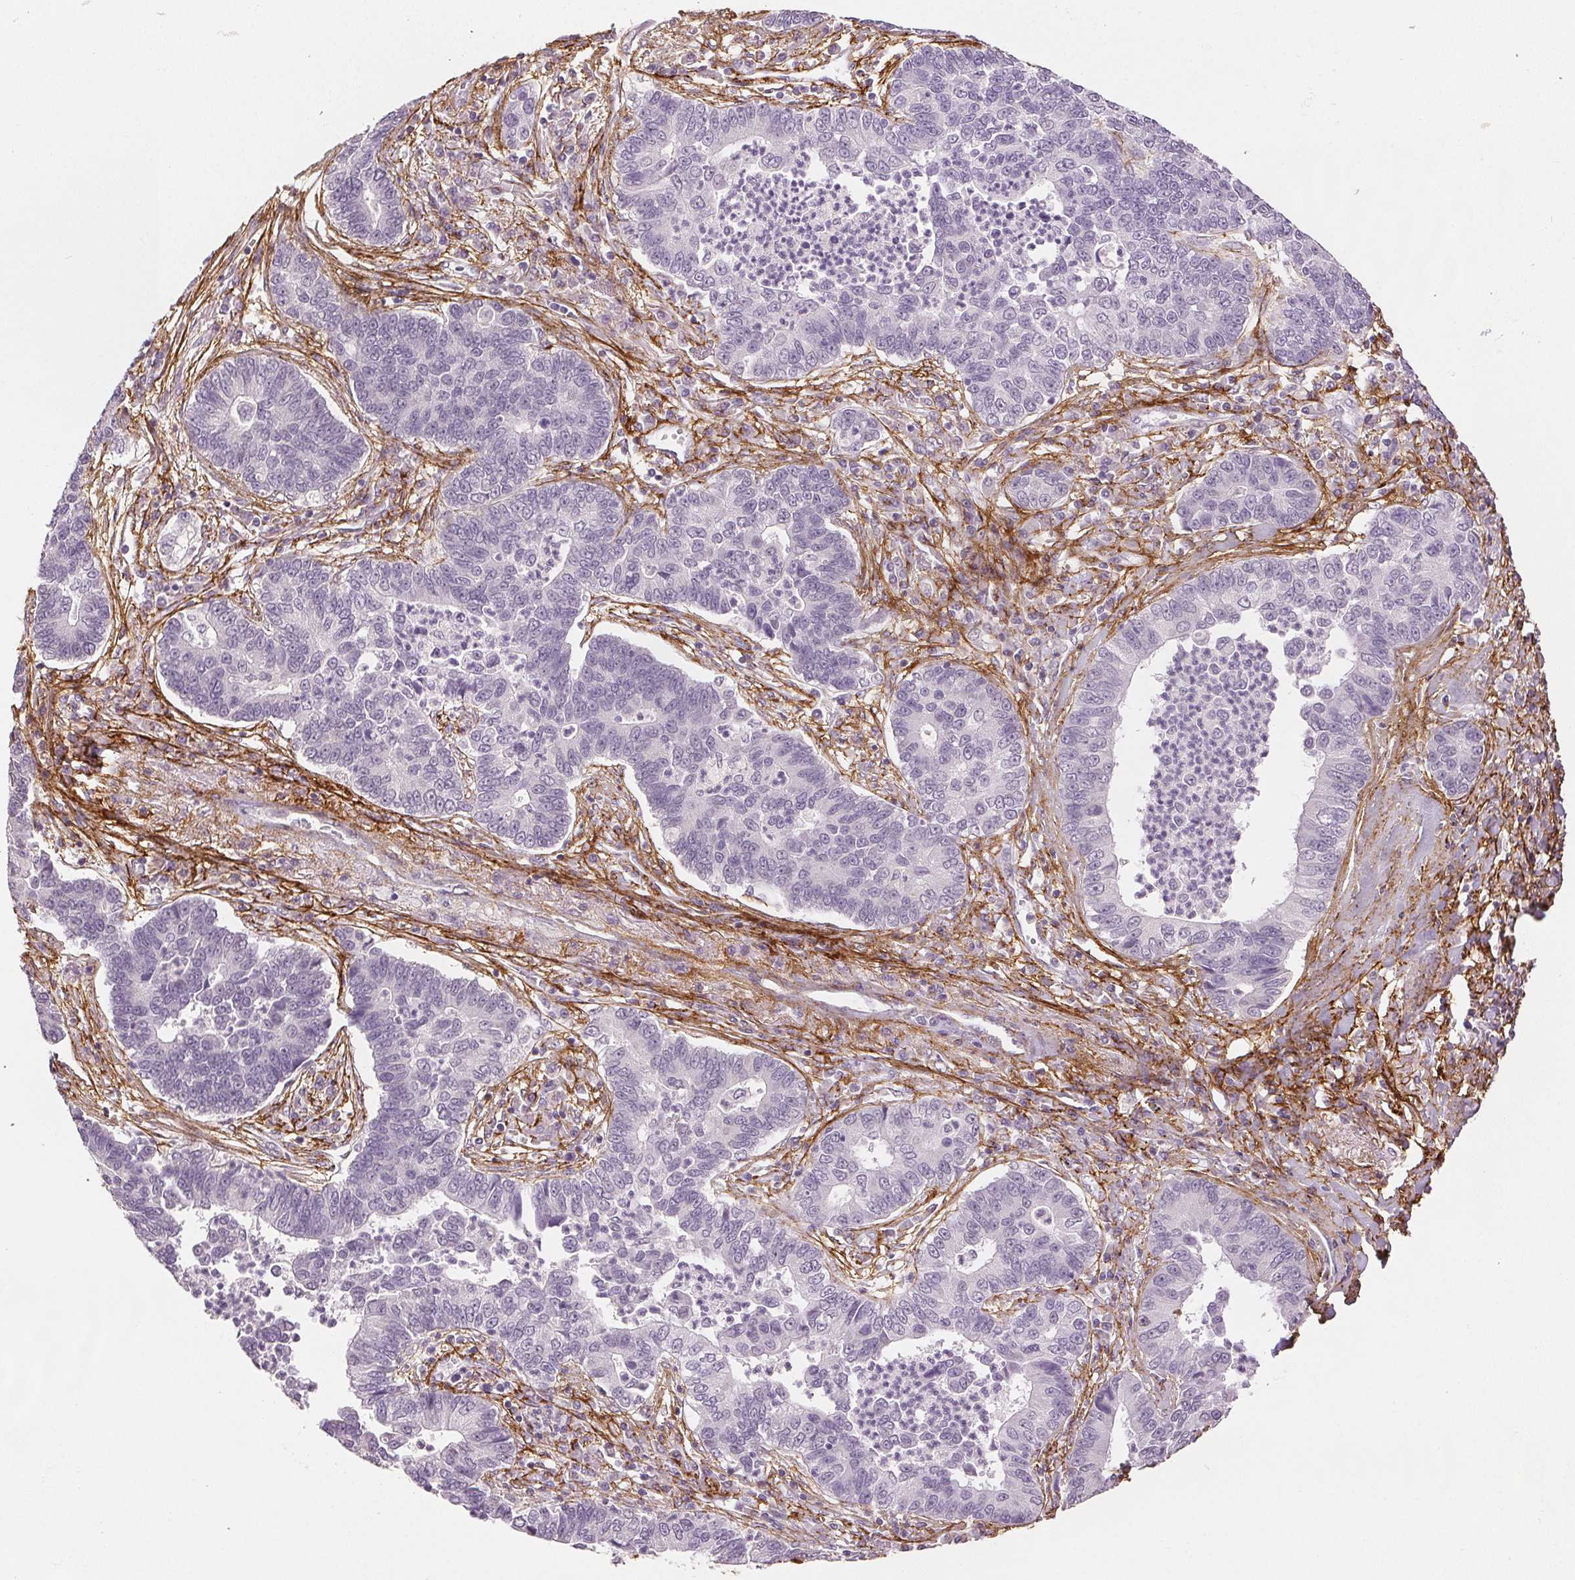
{"staining": {"intensity": "negative", "quantity": "none", "location": "none"}, "tissue": "lung cancer", "cell_type": "Tumor cells", "image_type": "cancer", "snomed": [{"axis": "morphology", "description": "Adenocarcinoma, NOS"}, {"axis": "topography", "description": "Lung"}], "caption": "The photomicrograph displays no staining of tumor cells in adenocarcinoma (lung). (DAB IHC, high magnification).", "gene": "FBN1", "patient": {"sex": "female", "age": 57}}